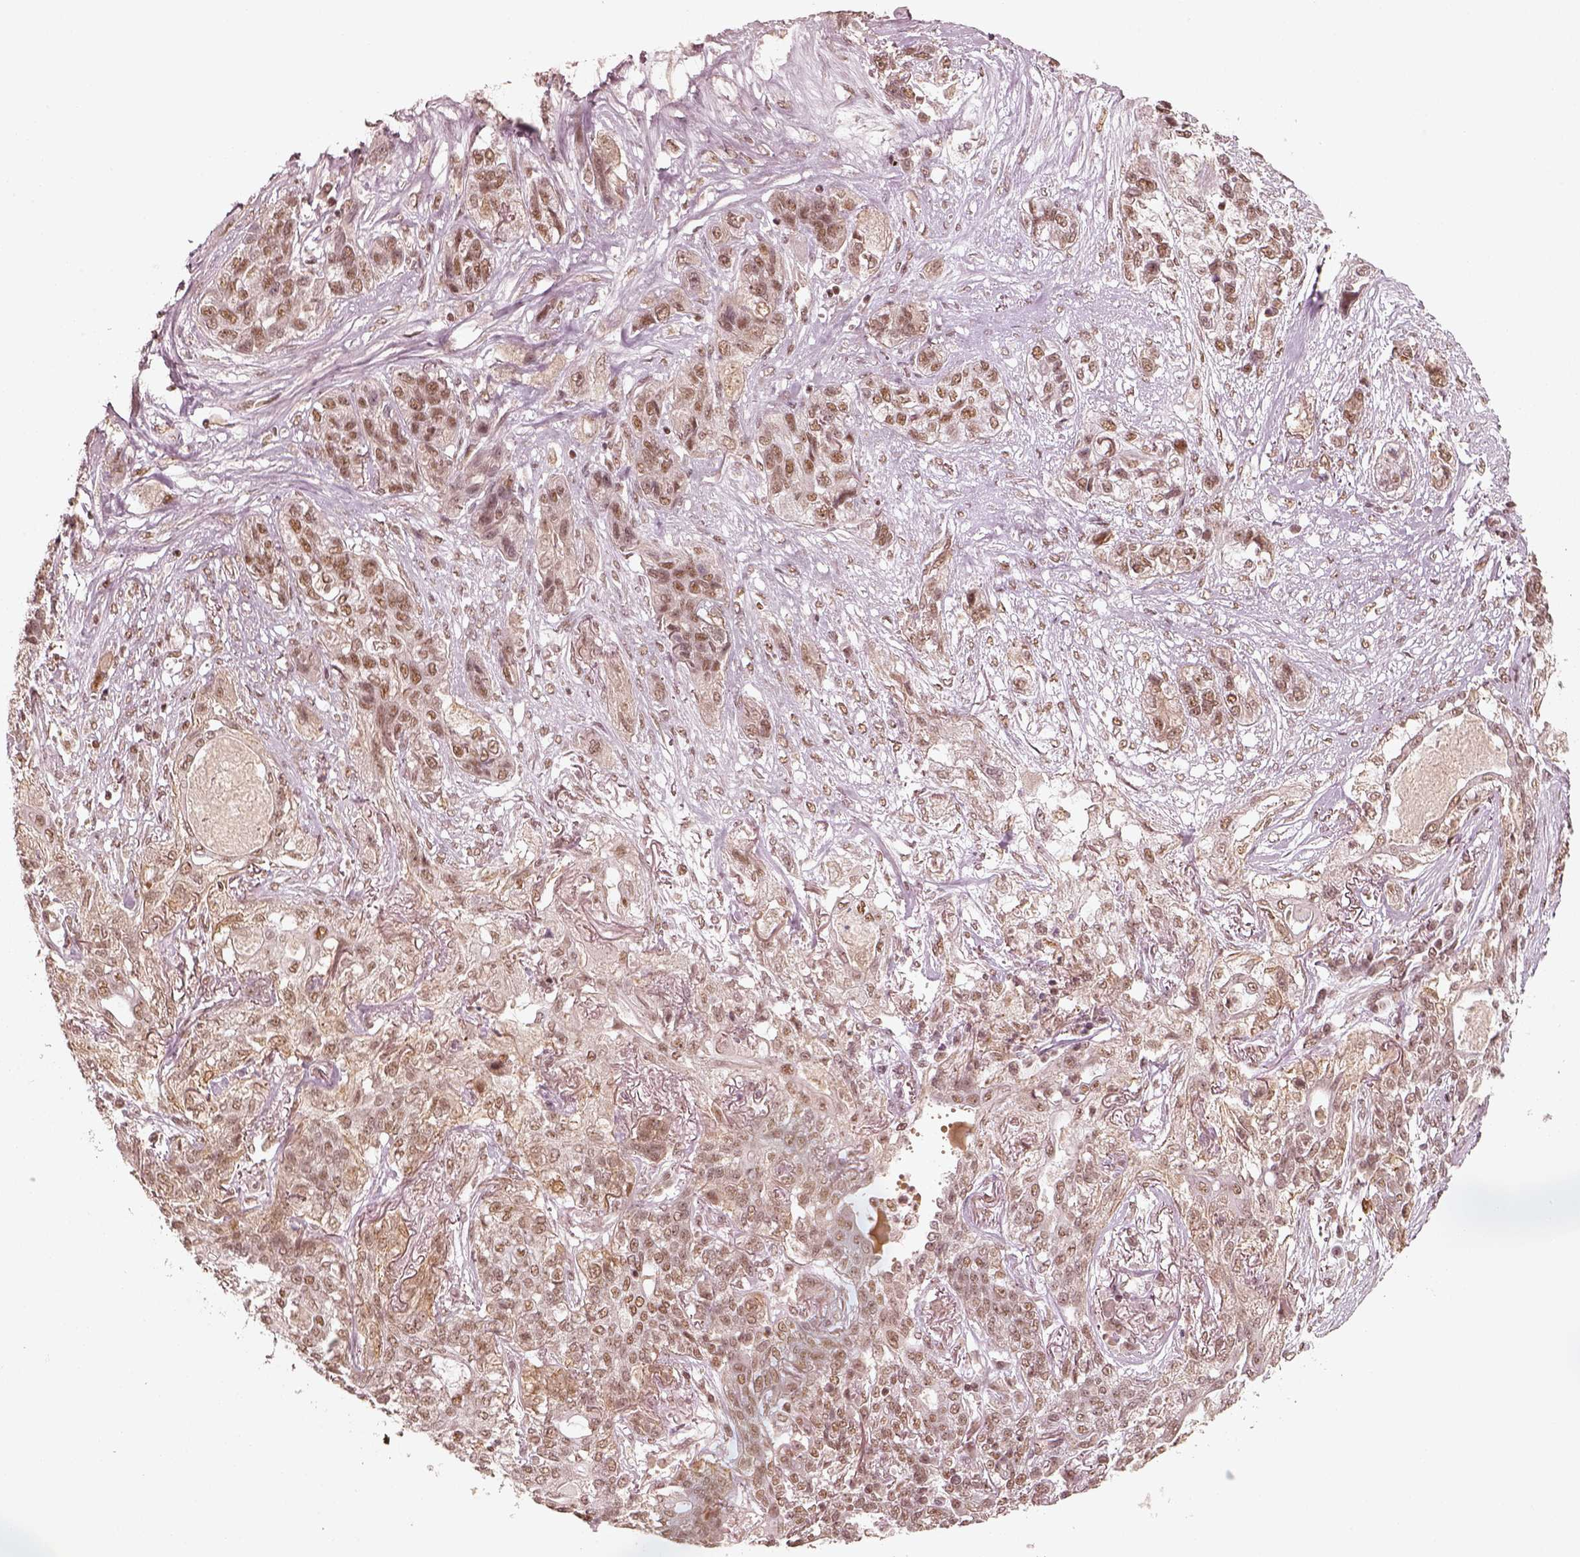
{"staining": {"intensity": "moderate", "quantity": "25%-75%", "location": "nuclear"}, "tissue": "lung cancer", "cell_type": "Tumor cells", "image_type": "cancer", "snomed": [{"axis": "morphology", "description": "Squamous cell carcinoma, NOS"}, {"axis": "topography", "description": "Lung"}], "caption": "Approximately 25%-75% of tumor cells in human lung cancer (squamous cell carcinoma) demonstrate moderate nuclear protein positivity as visualized by brown immunohistochemical staining.", "gene": "GMEB2", "patient": {"sex": "female", "age": 70}}